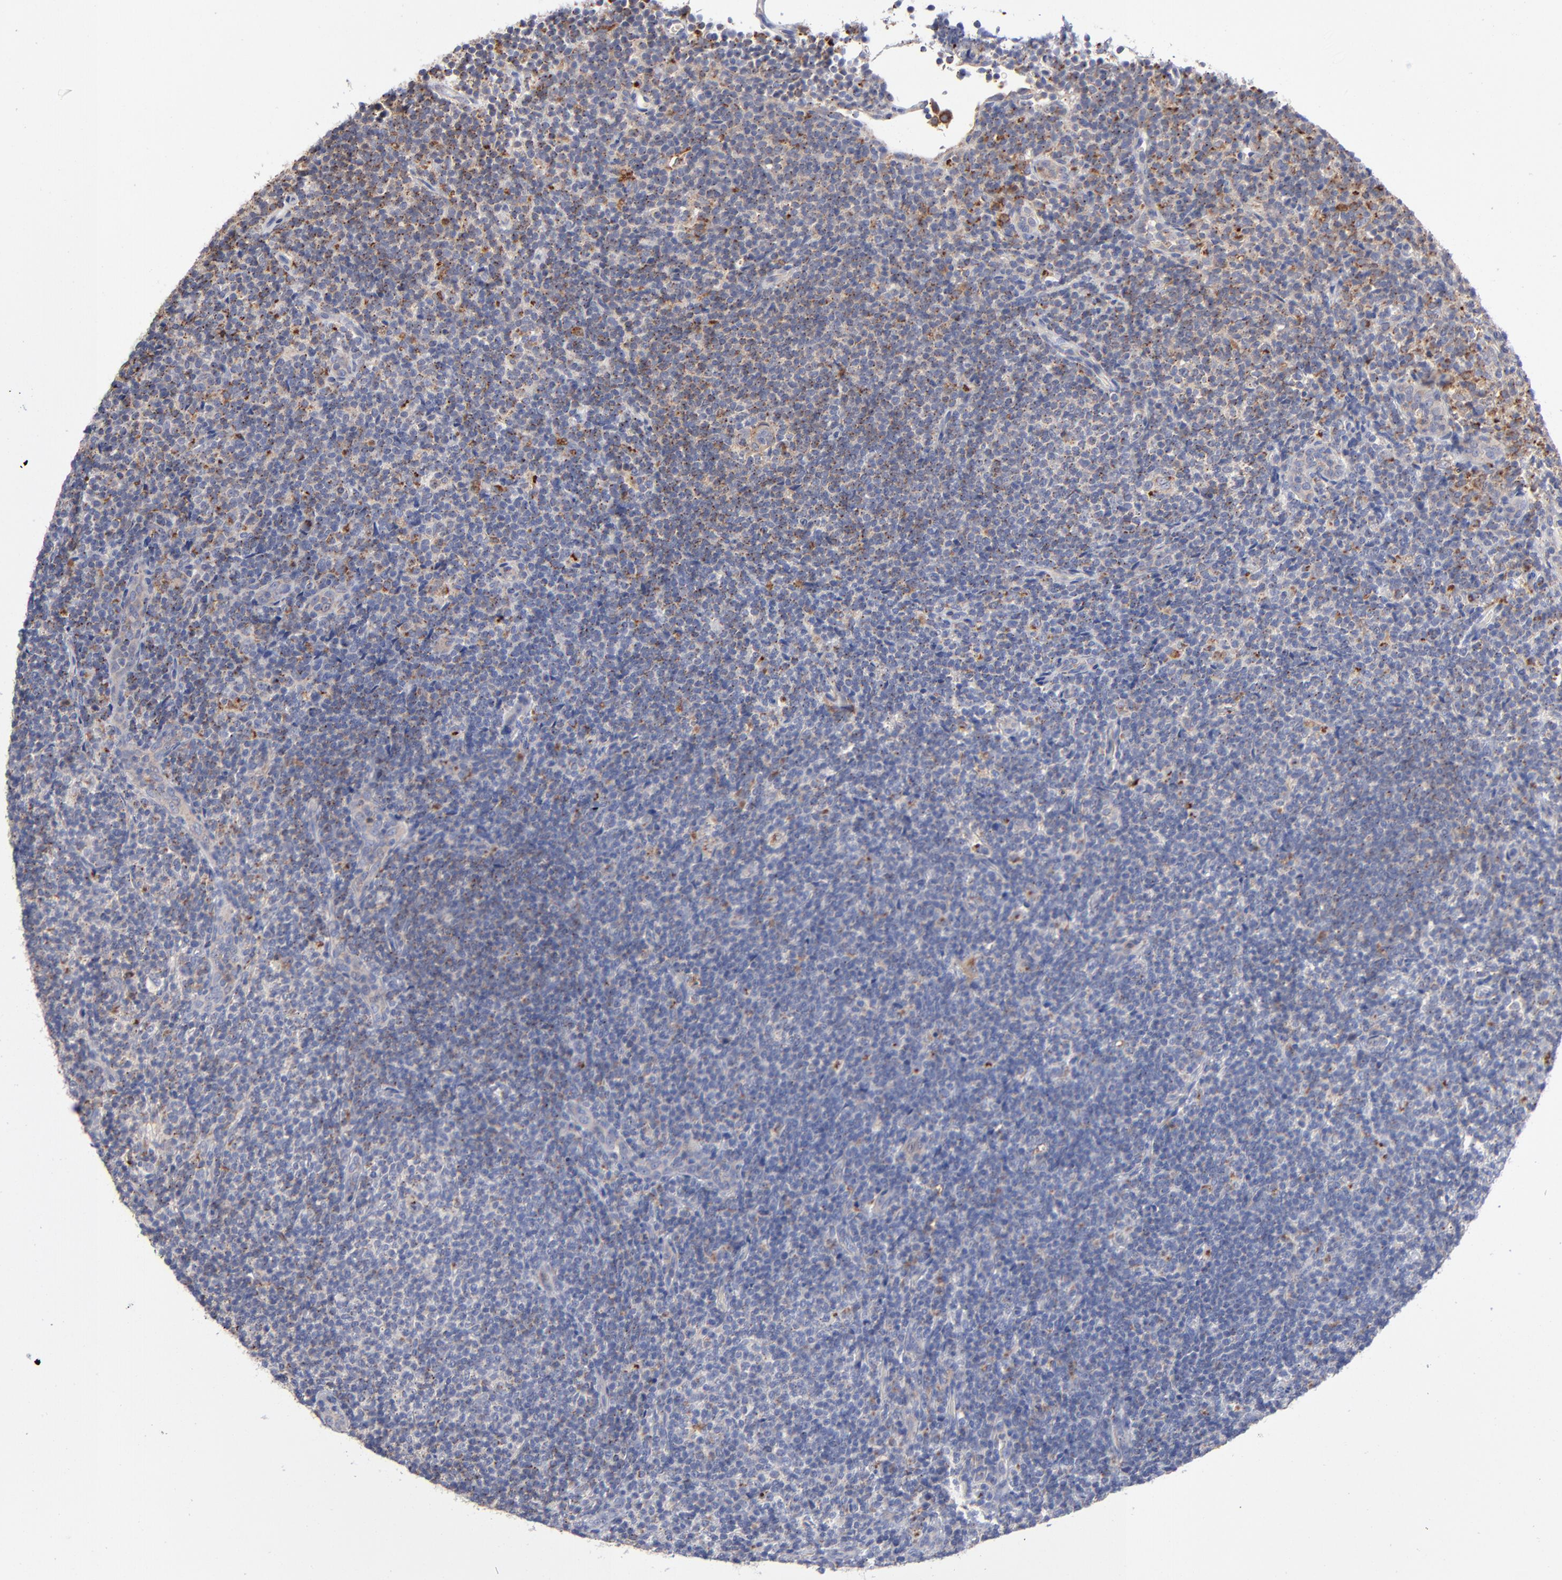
{"staining": {"intensity": "weak", "quantity": ">75%", "location": "cytoplasmic/membranous"}, "tissue": "lymphoma", "cell_type": "Tumor cells", "image_type": "cancer", "snomed": [{"axis": "morphology", "description": "Malignant lymphoma, non-Hodgkin's type, Low grade"}, {"axis": "topography", "description": "Lymph node"}], "caption": "Lymphoma tissue displays weak cytoplasmic/membranous staining in approximately >75% of tumor cells, visualized by immunohistochemistry.", "gene": "RRAGB", "patient": {"sex": "female", "age": 76}}